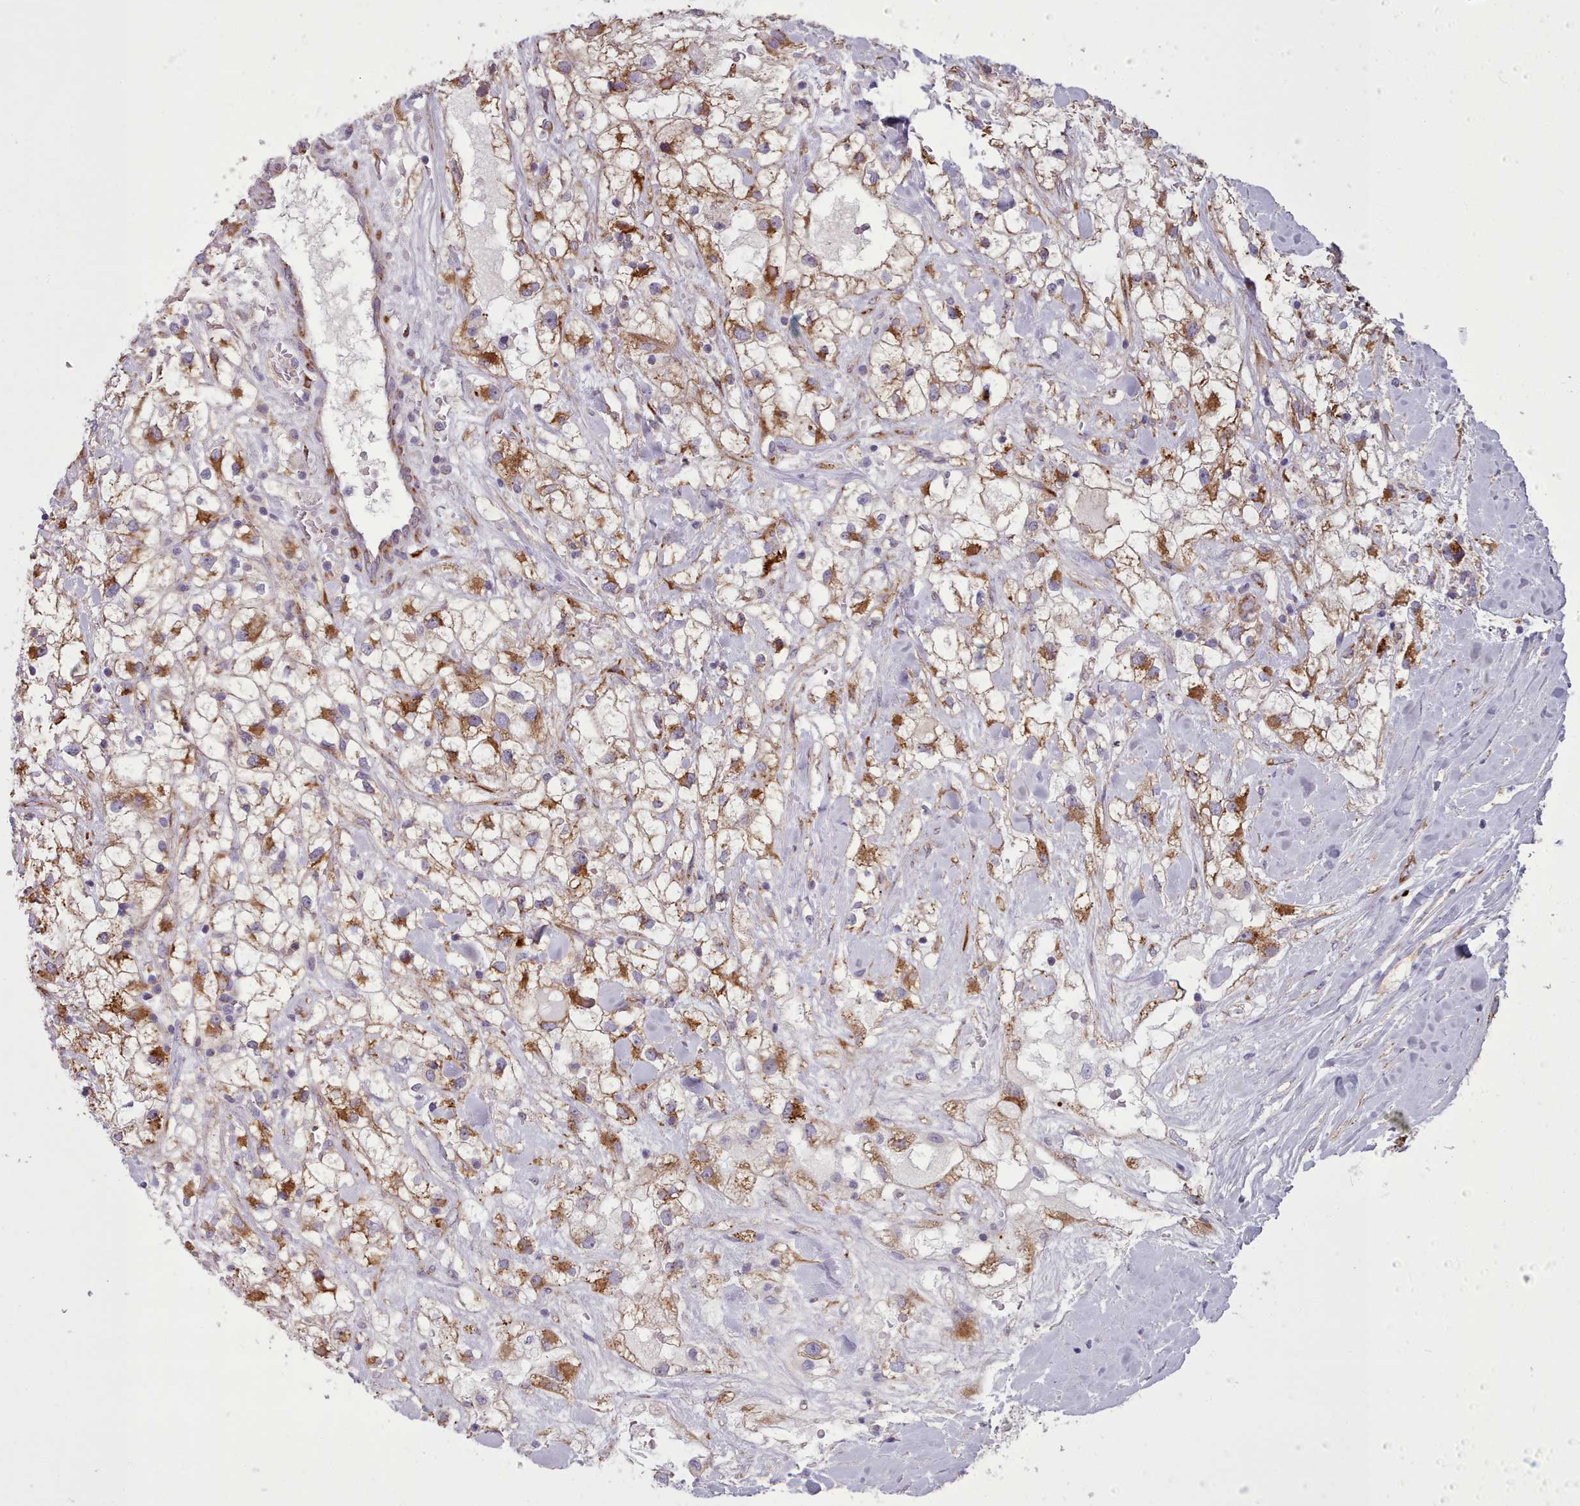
{"staining": {"intensity": "moderate", "quantity": ">75%", "location": "cytoplasmic/membranous"}, "tissue": "renal cancer", "cell_type": "Tumor cells", "image_type": "cancer", "snomed": [{"axis": "morphology", "description": "Adenocarcinoma, NOS"}, {"axis": "topography", "description": "Kidney"}], "caption": "Human adenocarcinoma (renal) stained with a brown dye demonstrates moderate cytoplasmic/membranous positive staining in about >75% of tumor cells.", "gene": "FKBP10", "patient": {"sex": "male", "age": 59}}